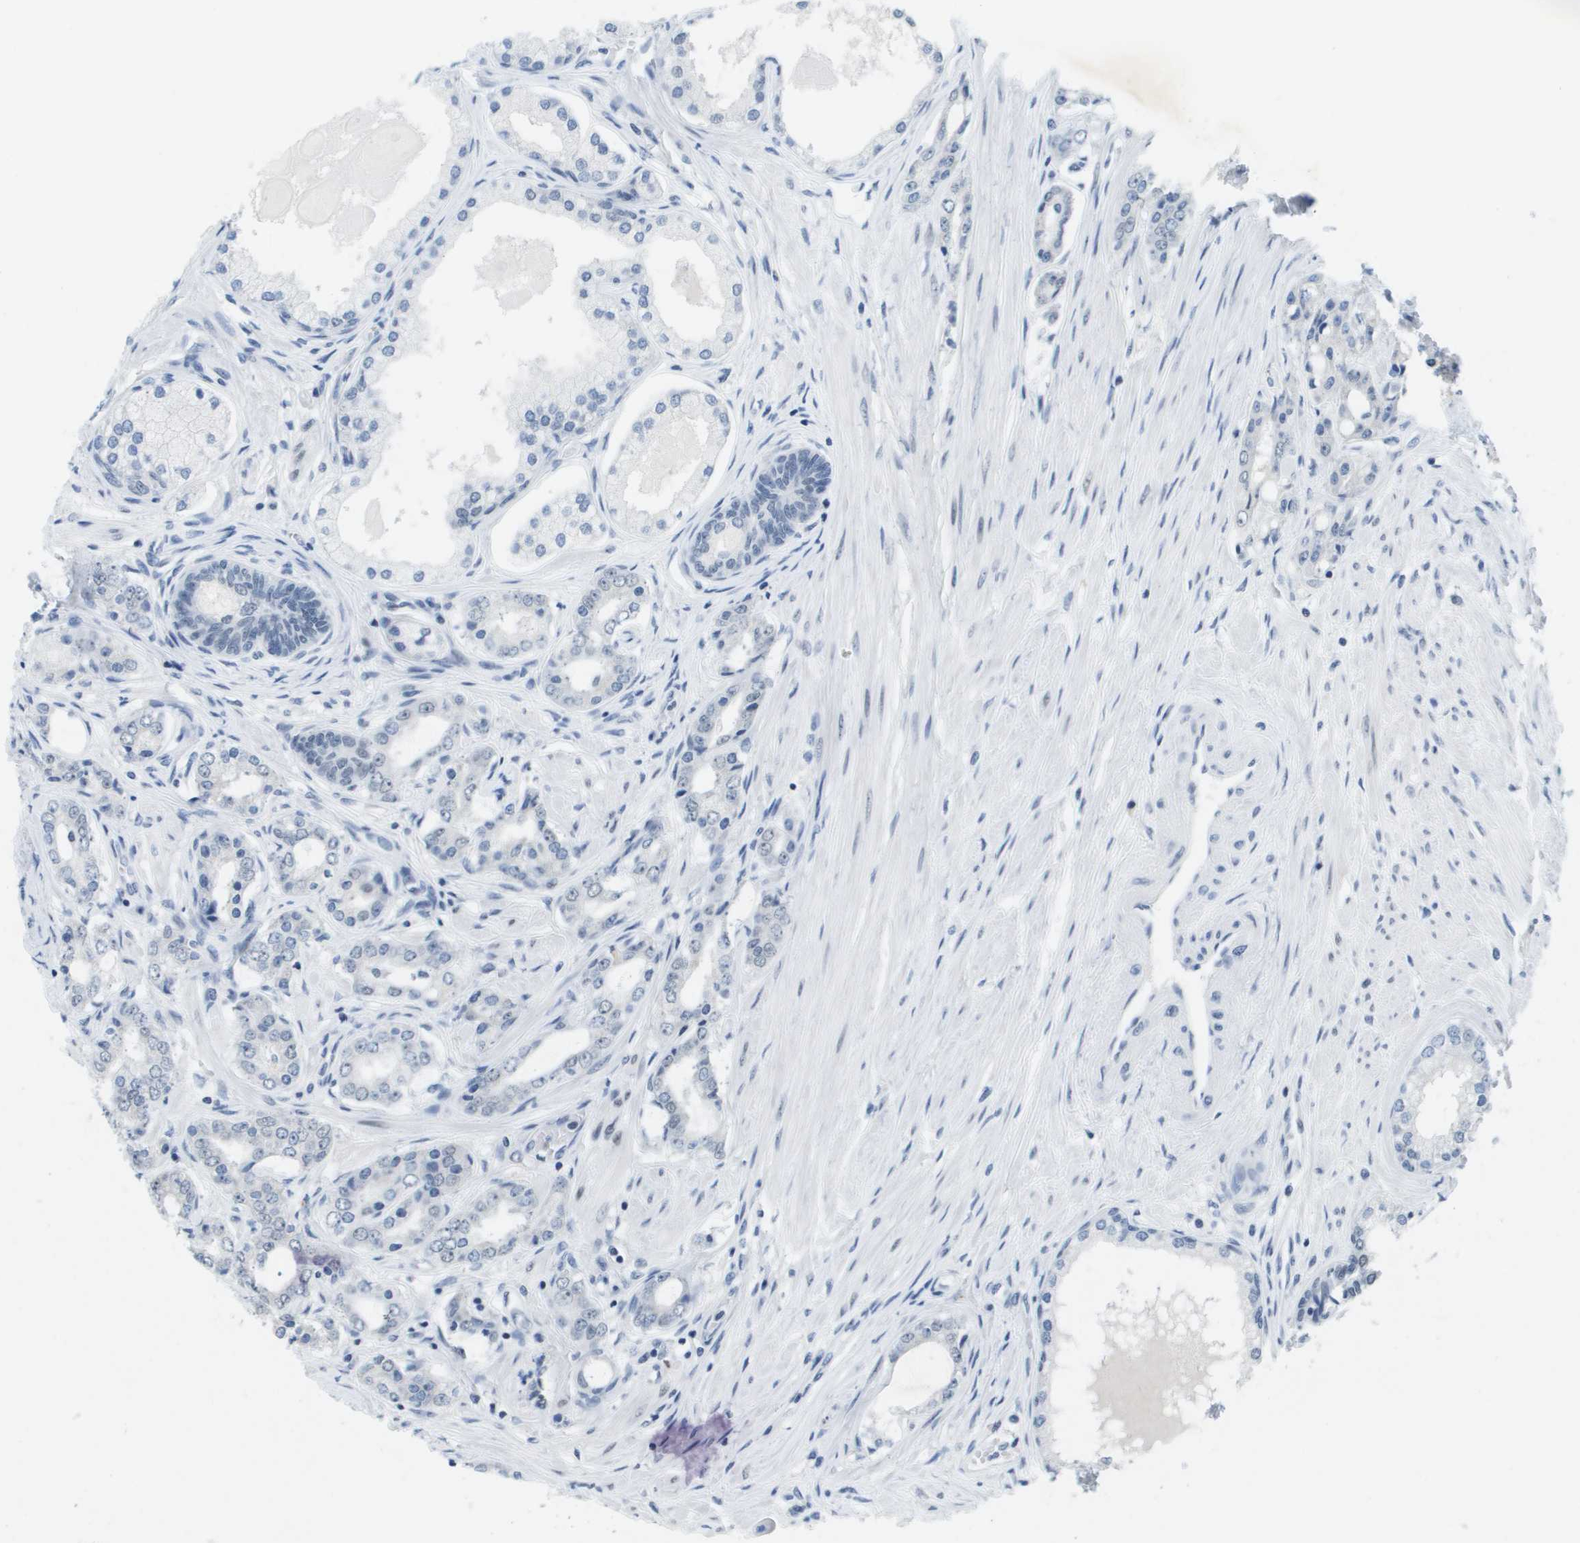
{"staining": {"intensity": "negative", "quantity": "none", "location": "none"}, "tissue": "prostate cancer", "cell_type": "Tumor cells", "image_type": "cancer", "snomed": [{"axis": "morphology", "description": "Adenocarcinoma, Low grade"}, {"axis": "topography", "description": "Prostate"}], "caption": "Immunohistochemistry (IHC) of human prostate adenocarcinoma (low-grade) reveals no staining in tumor cells.", "gene": "TP53RK", "patient": {"sex": "male", "age": 63}}